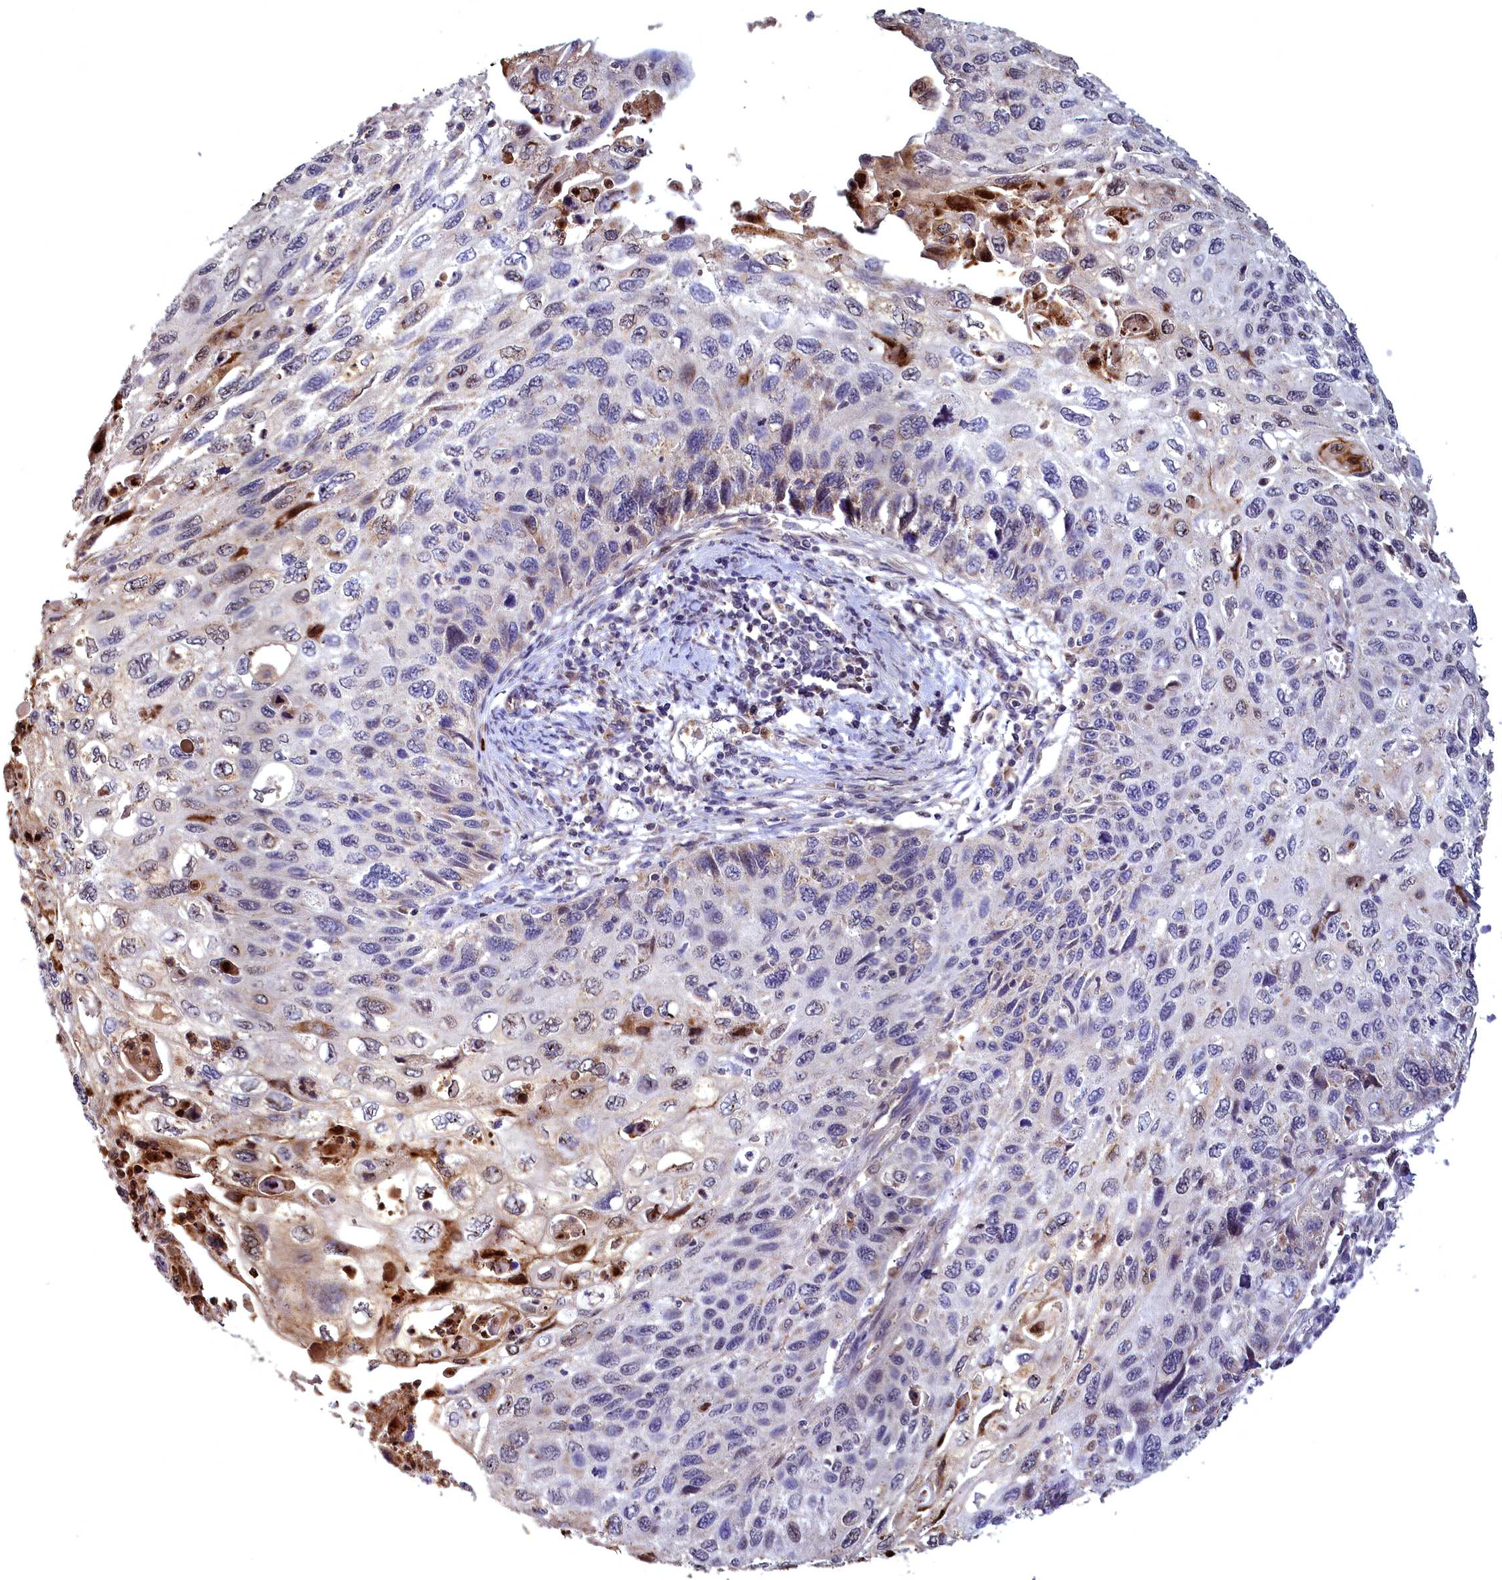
{"staining": {"intensity": "negative", "quantity": "none", "location": "none"}, "tissue": "cervical cancer", "cell_type": "Tumor cells", "image_type": "cancer", "snomed": [{"axis": "morphology", "description": "Squamous cell carcinoma, NOS"}, {"axis": "topography", "description": "Cervix"}], "caption": "Immunohistochemical staining of human cervical squamous cell carcinoma demonstrates no significant staining in tumor cells.", "gene": "EPB41L4B", "patient": {"sex": "female", "age": 70}}